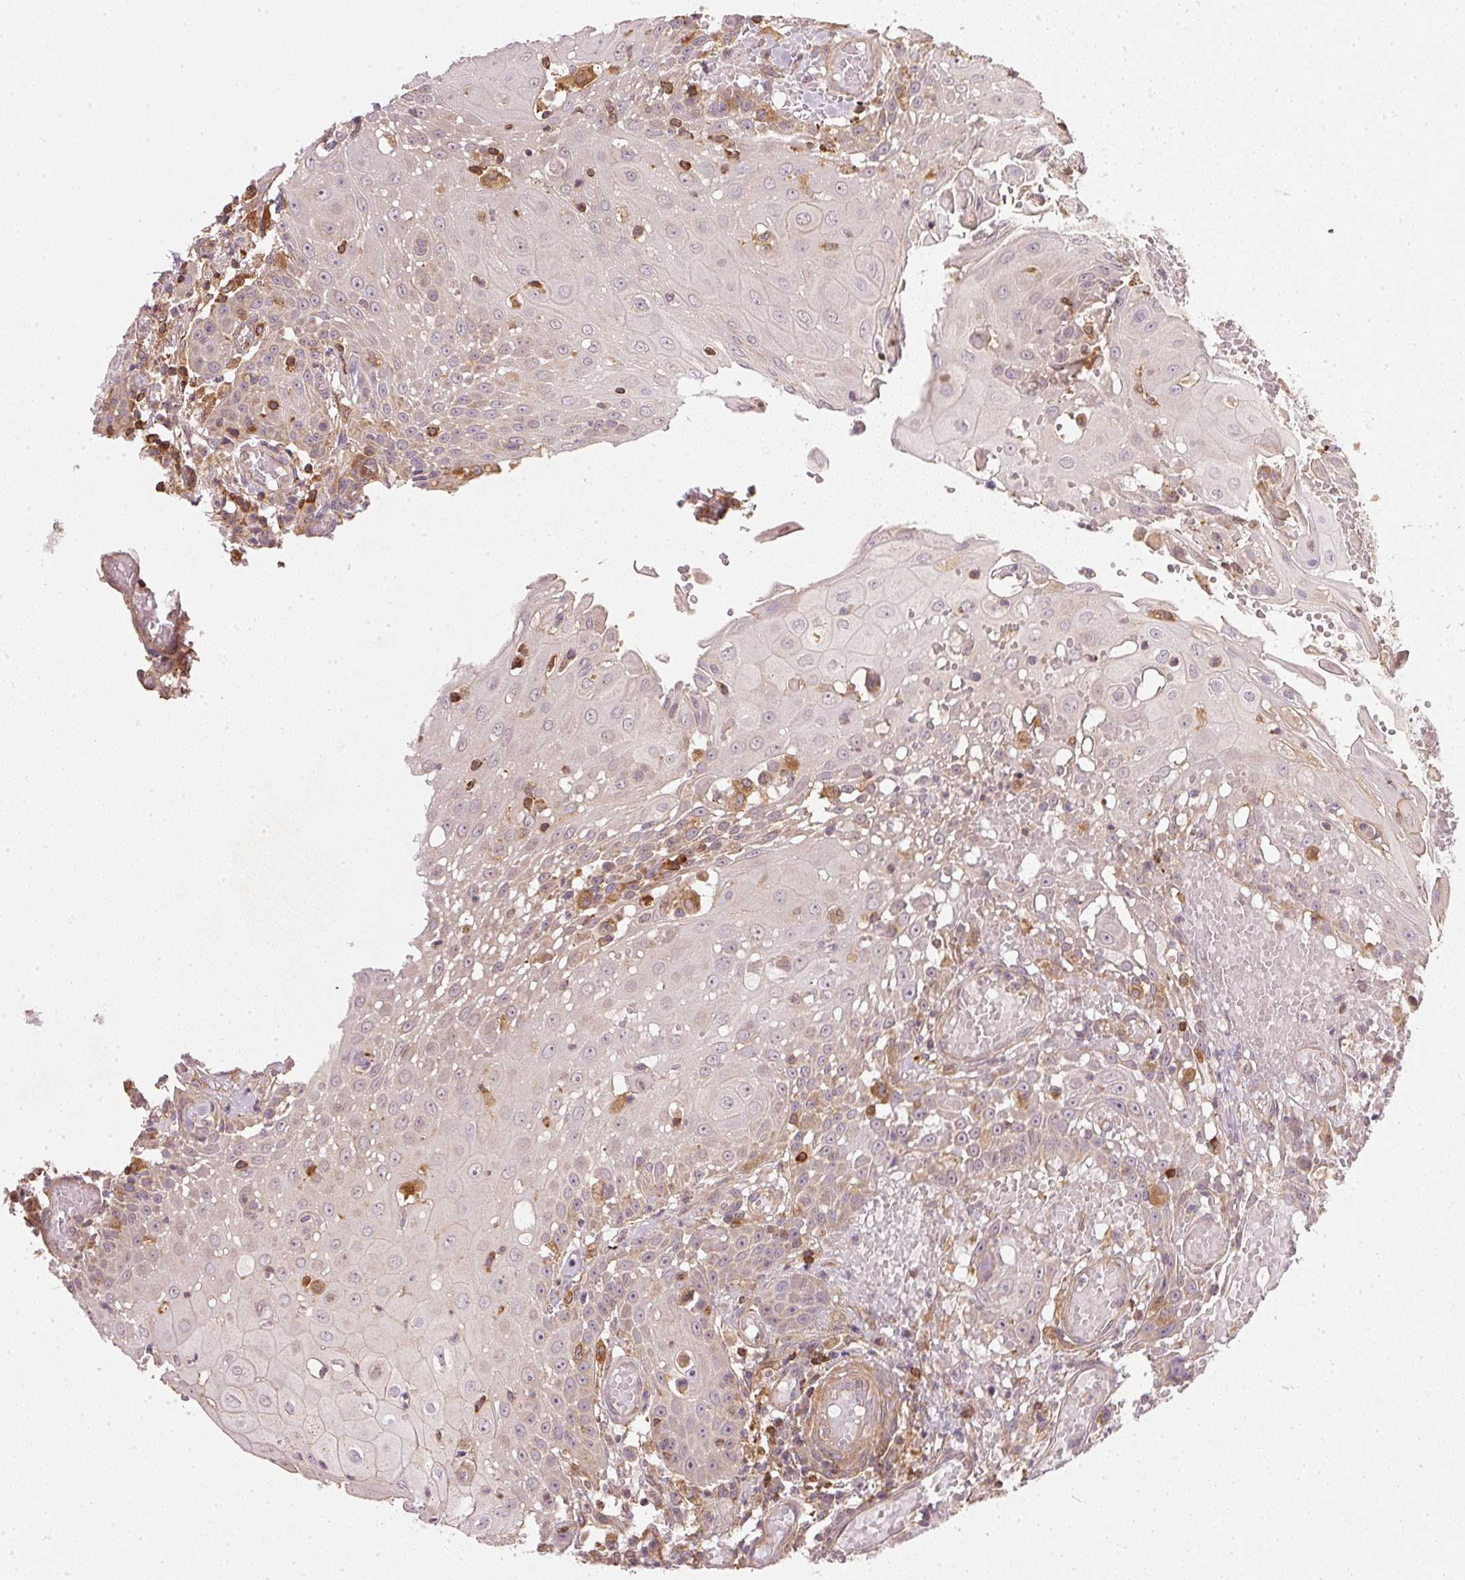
{"staining": {"intensity": "negative", "quantity": "none", "location": "none"}, "tissue": "head and neck cancer", "cell_type": "Tumor cells", "image_type": "cancer", "snomed": [{"axis": "morphology", "description": "Normal tissue, NOS"}, {"axis": "morphology", "description": "Squamous cell carcinoma, NOS"}, {"axis": "topography", "description": "Oral tissue"}, {"axis": "topography", "description": "Head-Neck"}], "caption": "High power microscopy photomicrograph of an immunohistochemistry image of head and neck cancer, revealing no significant expression in tumor cells.", "gene": "NADK2", "patient": {"sex": "female", "age": 55}}